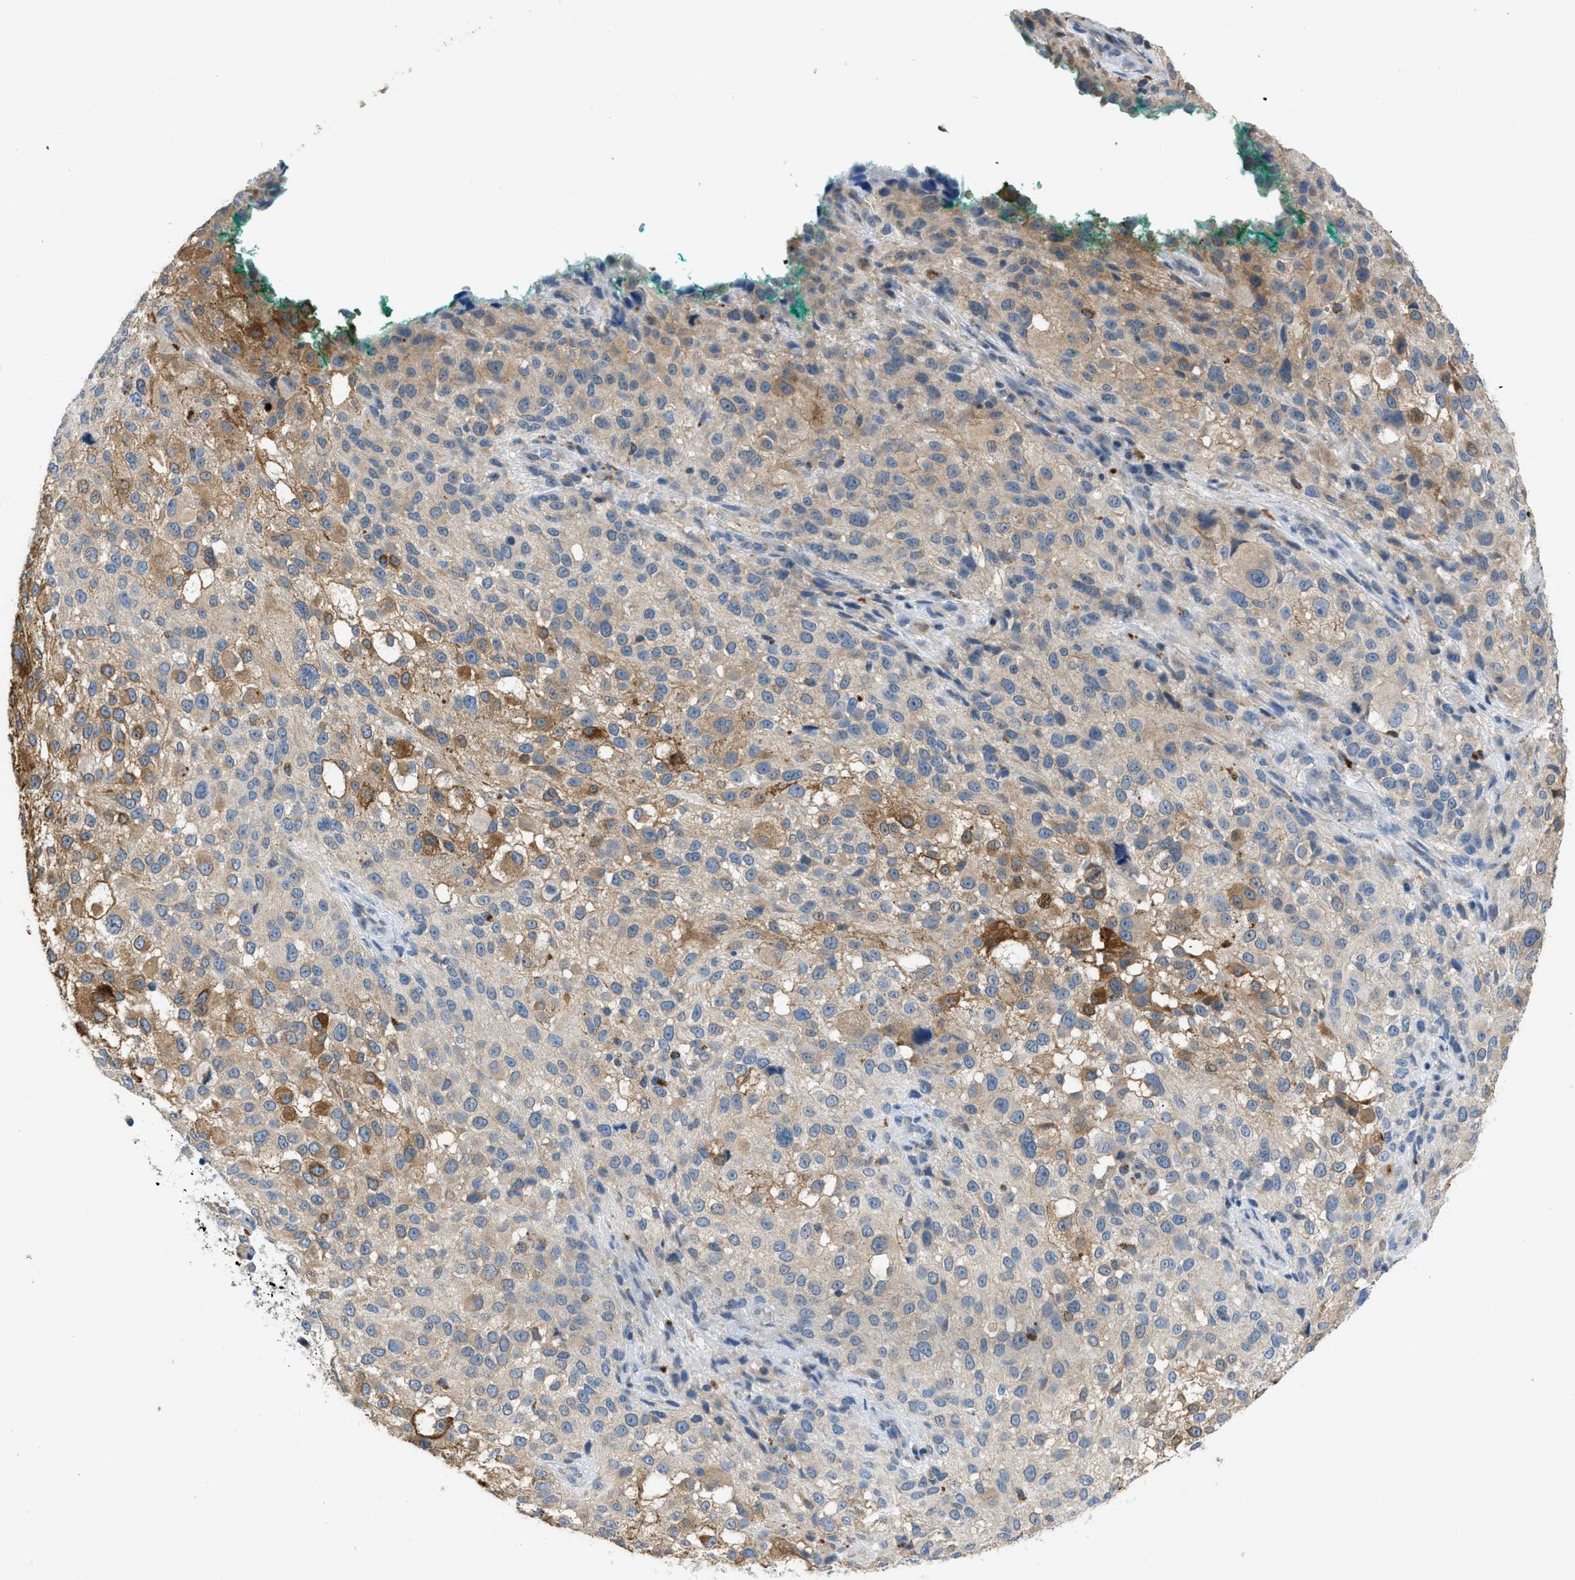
{"staining": {"intensity": "weak", "quantity": "25%-75%", "location": "cytoplasmic/membranous"}, "tissue": "melanoma", "cell_type": "Tumor cells", "image_type": "cancer", "snomed": [{"axis": "morphology", "description": "Necrosis, NOS"}, {"axis": "morphology", "description": "Malignant melanoma, NOS"}, {"axis": "topography", "description": "Skin"}], "caption": "Weak cytoplasmic/membranous protein expression is seen in approximately 25%-75% of tumor cells in malignant melanoma.", "gene": "TOMM34", "patient": {"sex": "female", "age": 87}}